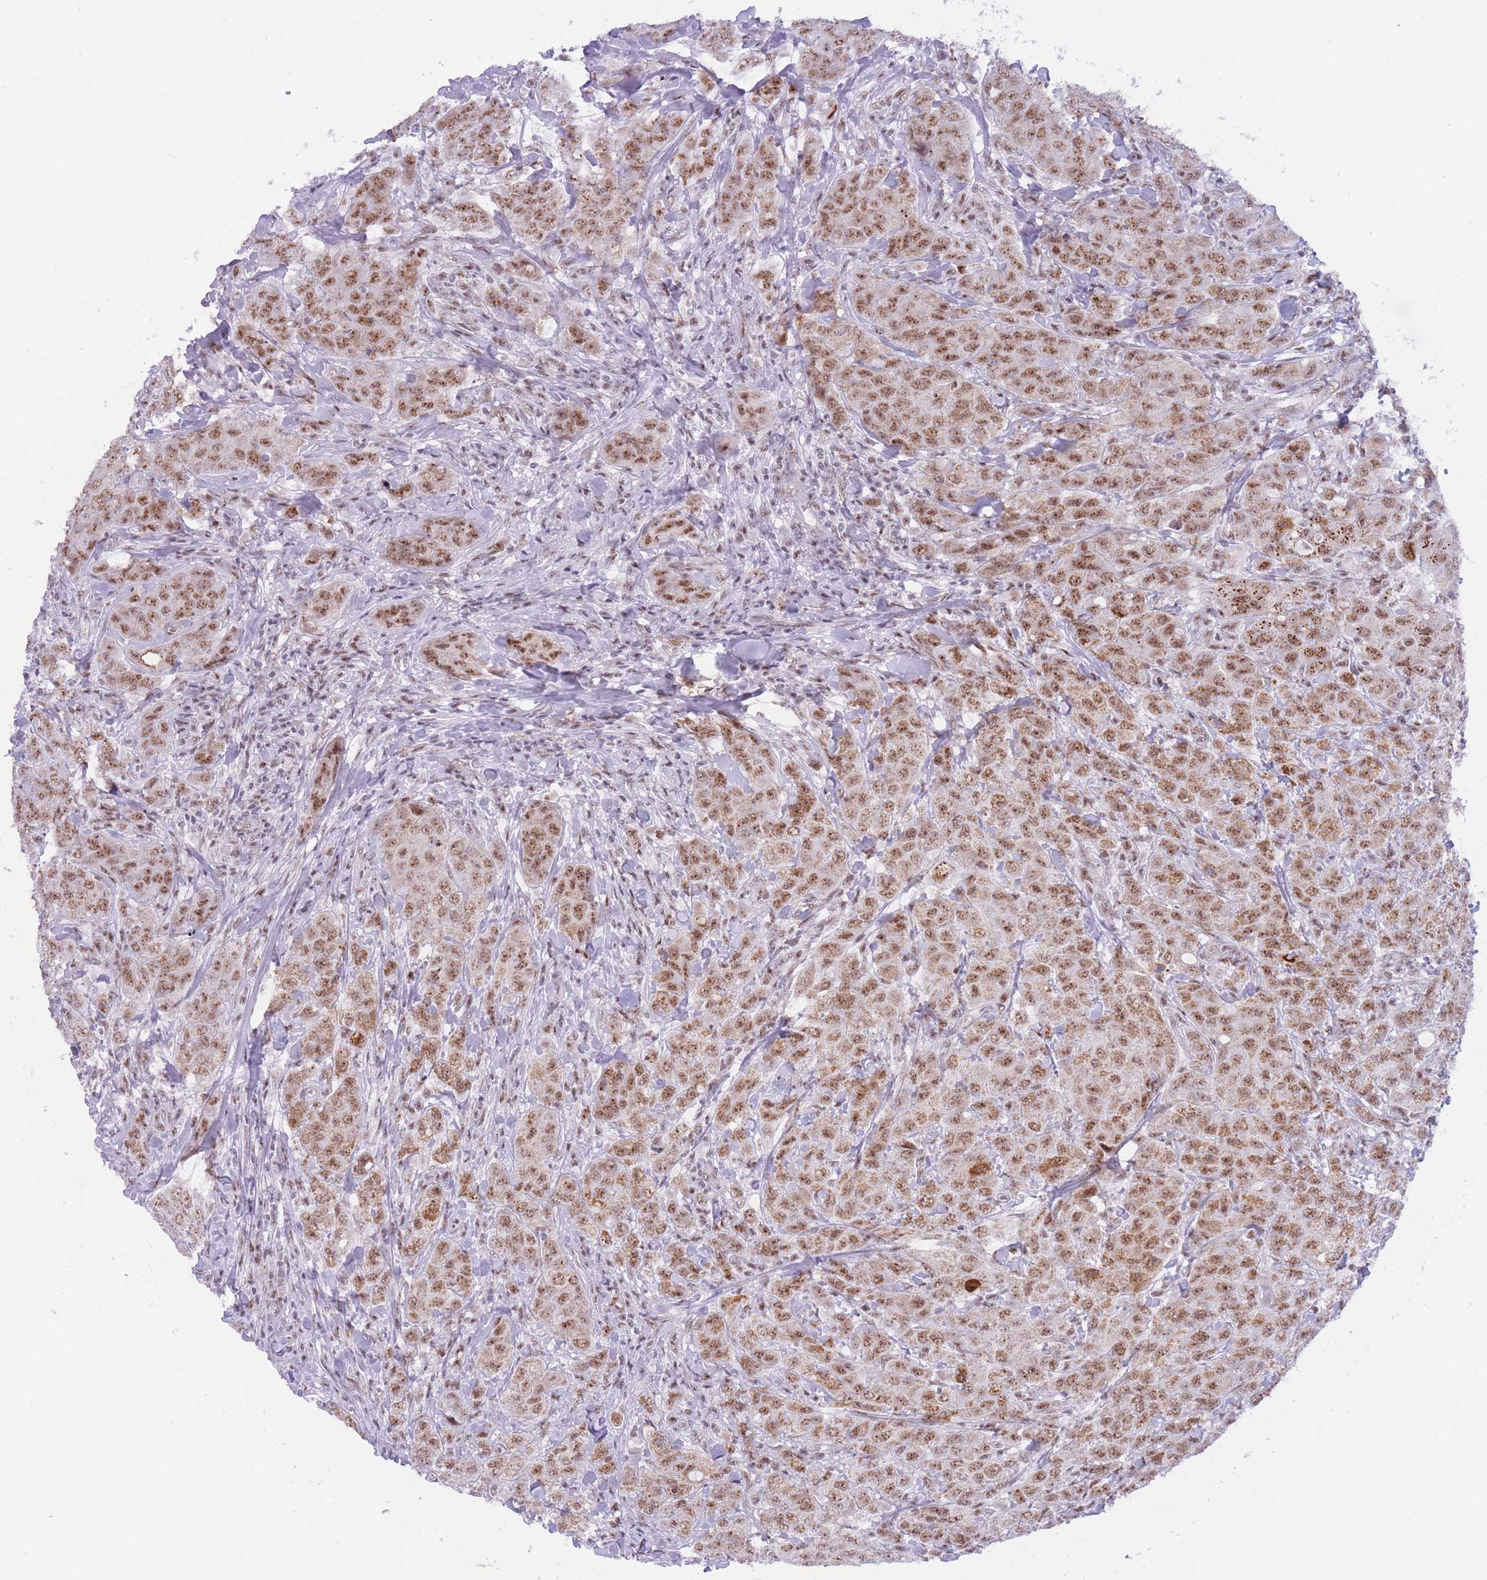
{"staining": {"intensity": "moderate", "quantity": ">75%", "location": "cytoplasmic/membranous,nuclear"}, "tissue": "breast cancer", "cell_type": "Tumor cells", "image_type": "cancer", "snomed": [{"axis": "morphology", "description": "Duct carcinoma"}, {"axis": "topography", "description": "Breast"}], "caption": "Breast infiltrating ductal carcinoma was stained to show a protein in brown. There is medium levels of moderate cytoplasmic/membranous and nuclear staining in about >75% of tumor cells.", "gene": "CYP2B6", "patient": {"sex": "female", "age": 43}}